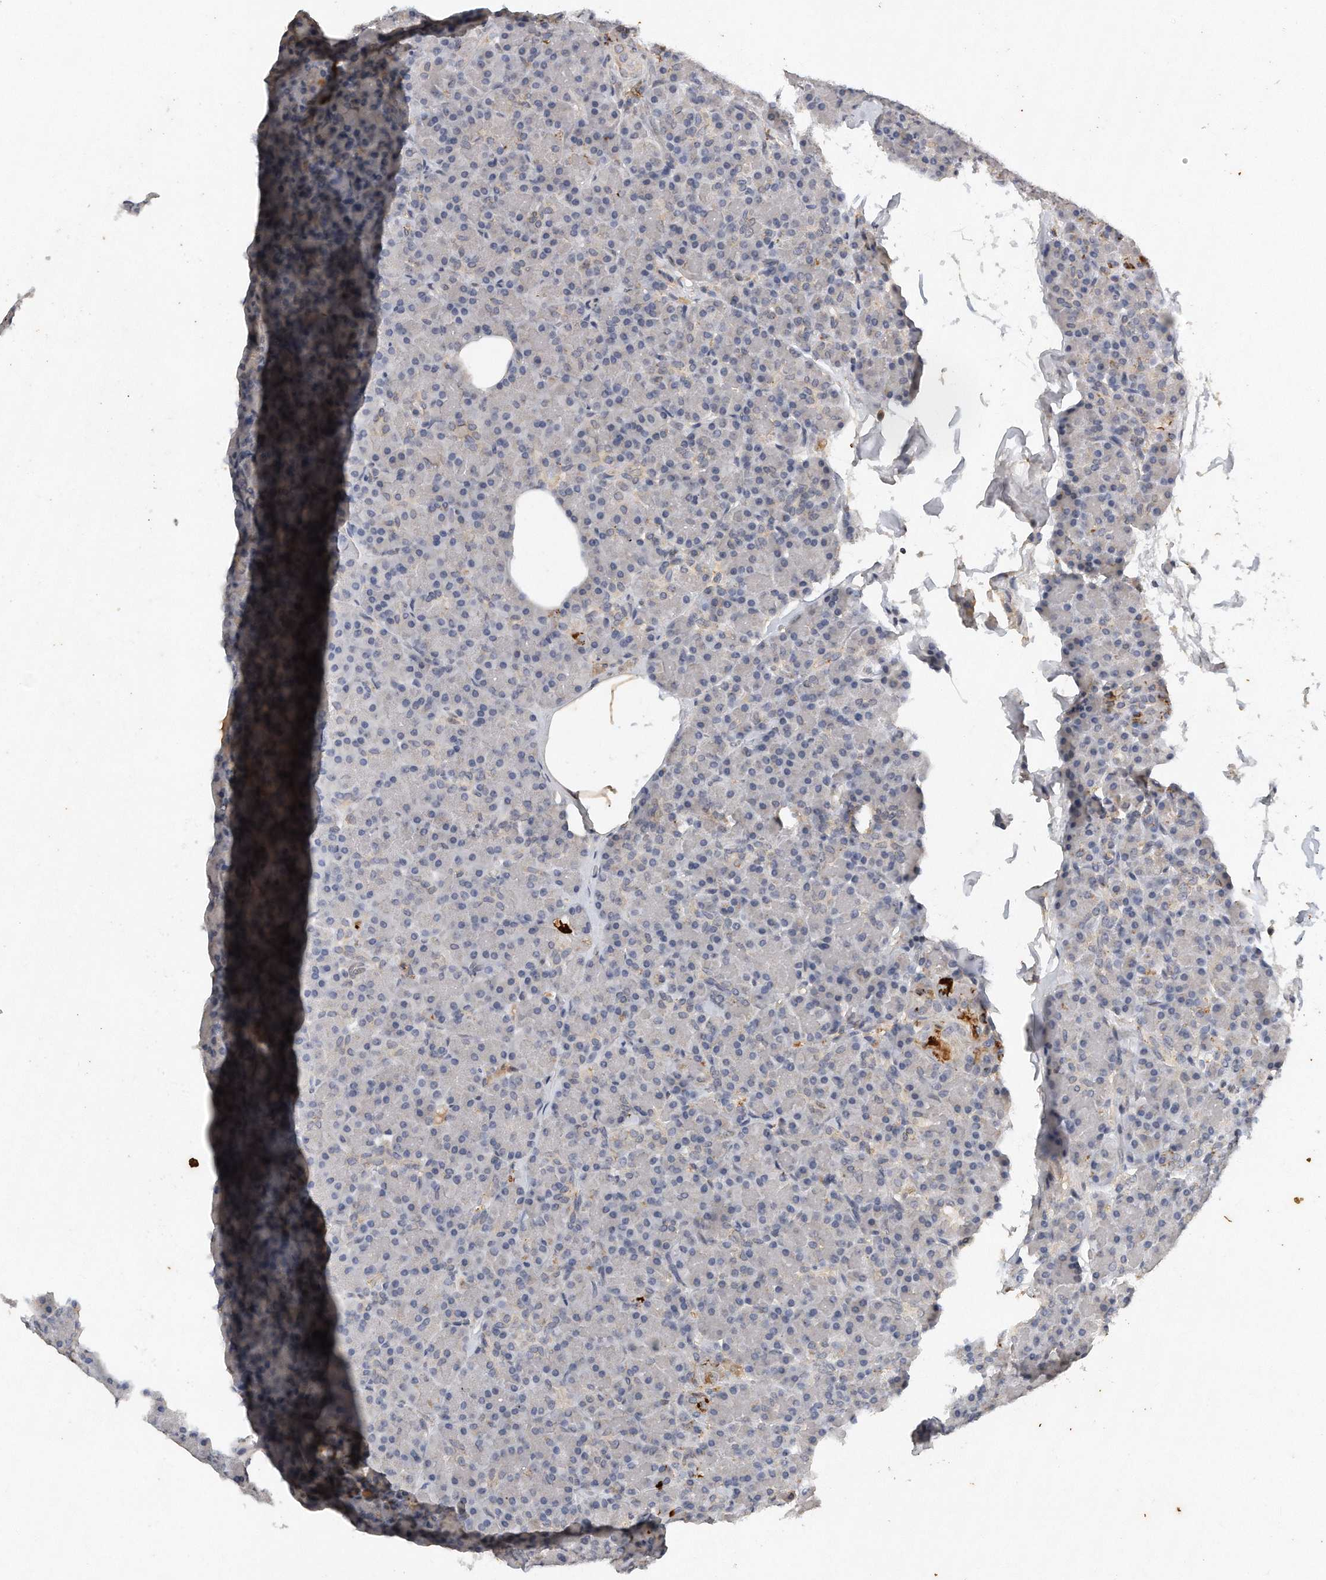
{"staining": {"intensity": "strong", "quantity": "<25%", "location": "cytoplasmic/membranous"}, "tissue": "pancreas", "cell_type": "Exocrine glandular cells", "image_type": "normal", "snomed": [{"axis": "morphology", "description": "Normal tissue, NOS"}, {"axis": "topography", "description": "Pancreas"}], "caption": "Approximately <25% of exocrine glandular cells in benign pancreas demonstrate strong cytoplasmic/membranous protein staining as visualized by brown immunohistochemical staining.", "gene": "CAMK1", "patient": {"sex": "female", "age": 43}}